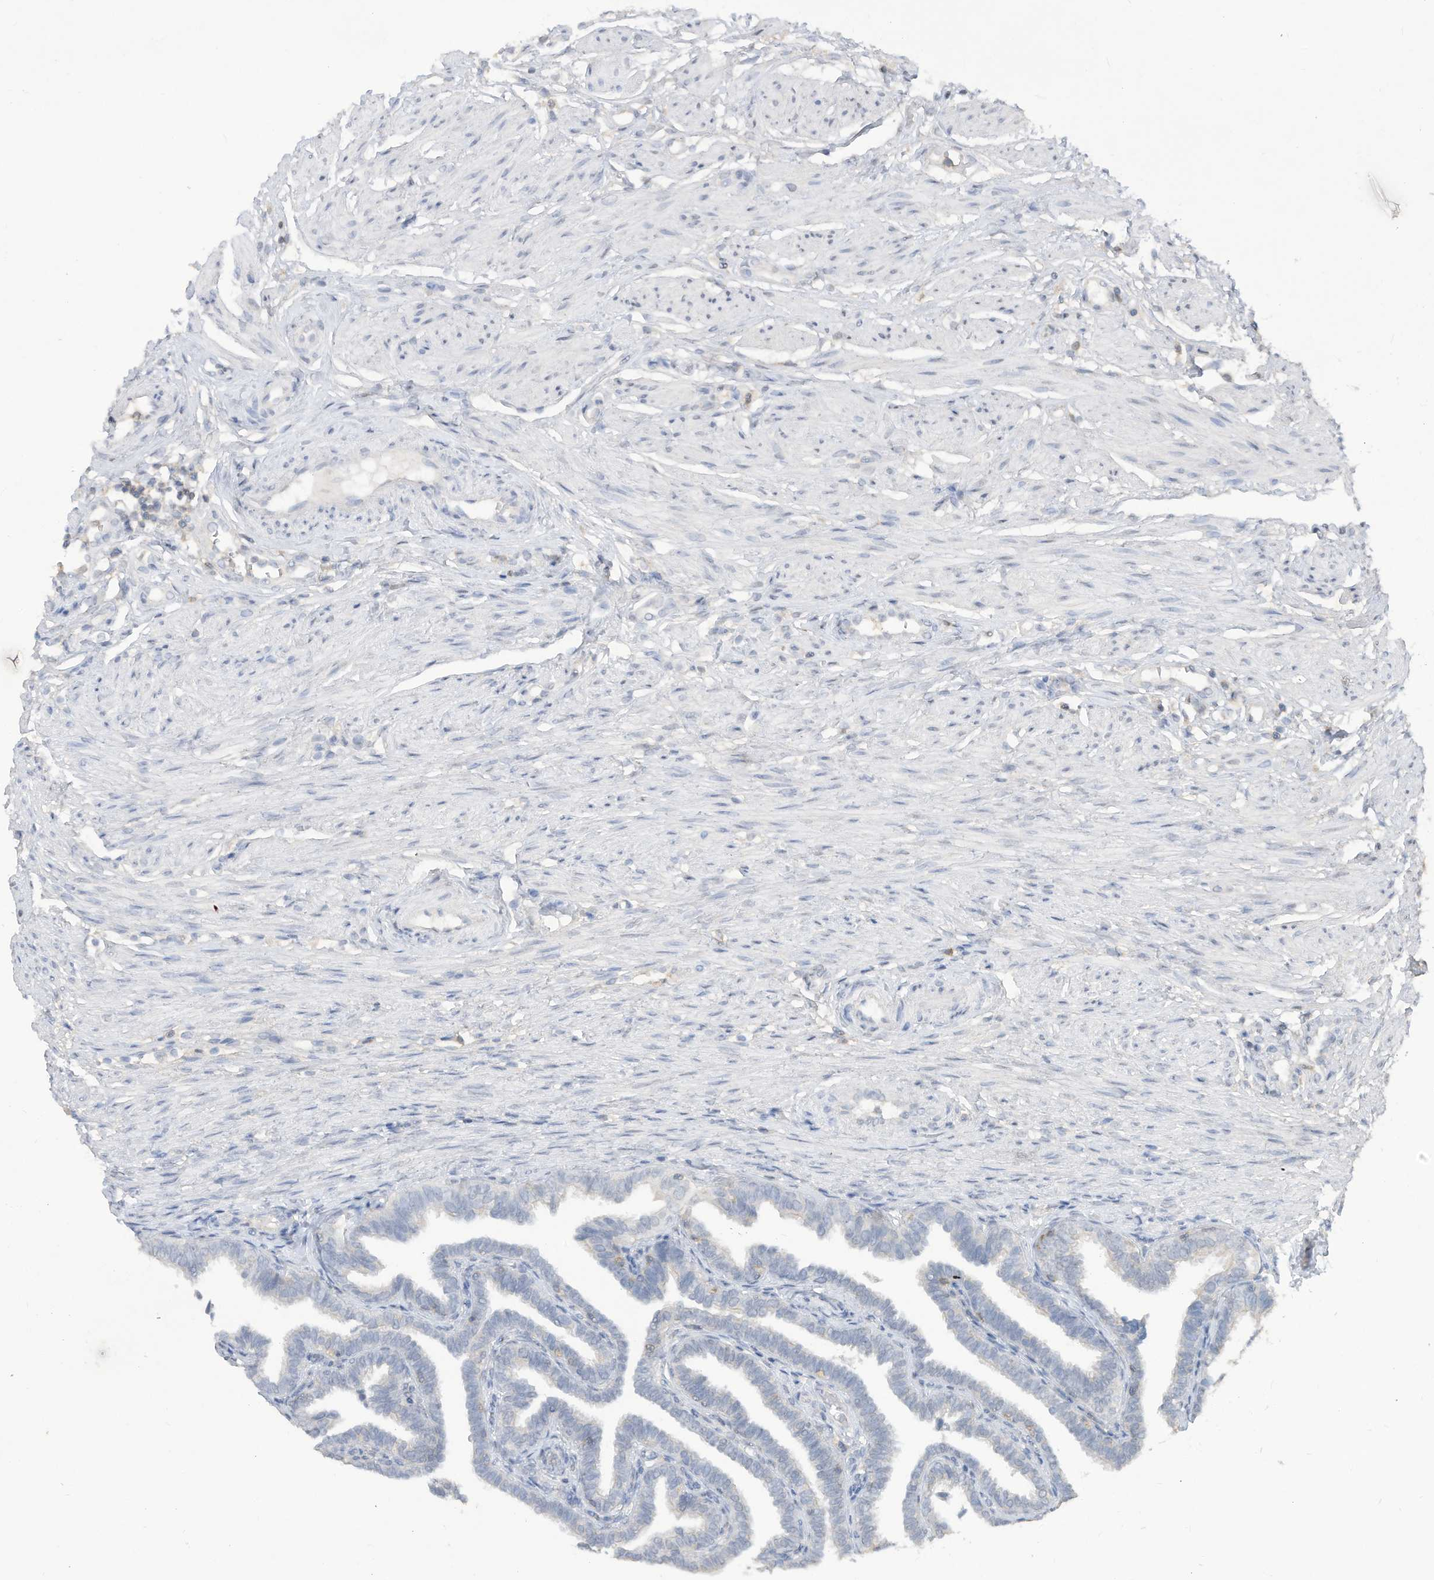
{"staining": {"intensity": "negative", "quantity": "none", "location": "none"}, "tissue": "fallopian tube", "cell_type": "Glandular cells", "image_type": "normal", "snomed": [{"axis": "morphology", "description": "Normal tissue, NOS"}, {"axis": "topography", "description": "Fallopian tube"}], "caption": "DAB immunohistochemical staining of unremarkable fallopian tube exhibits no significant expression in glandular cells.", "gene": "HAS3", "patient": {"sex": "female", "age": 39}}